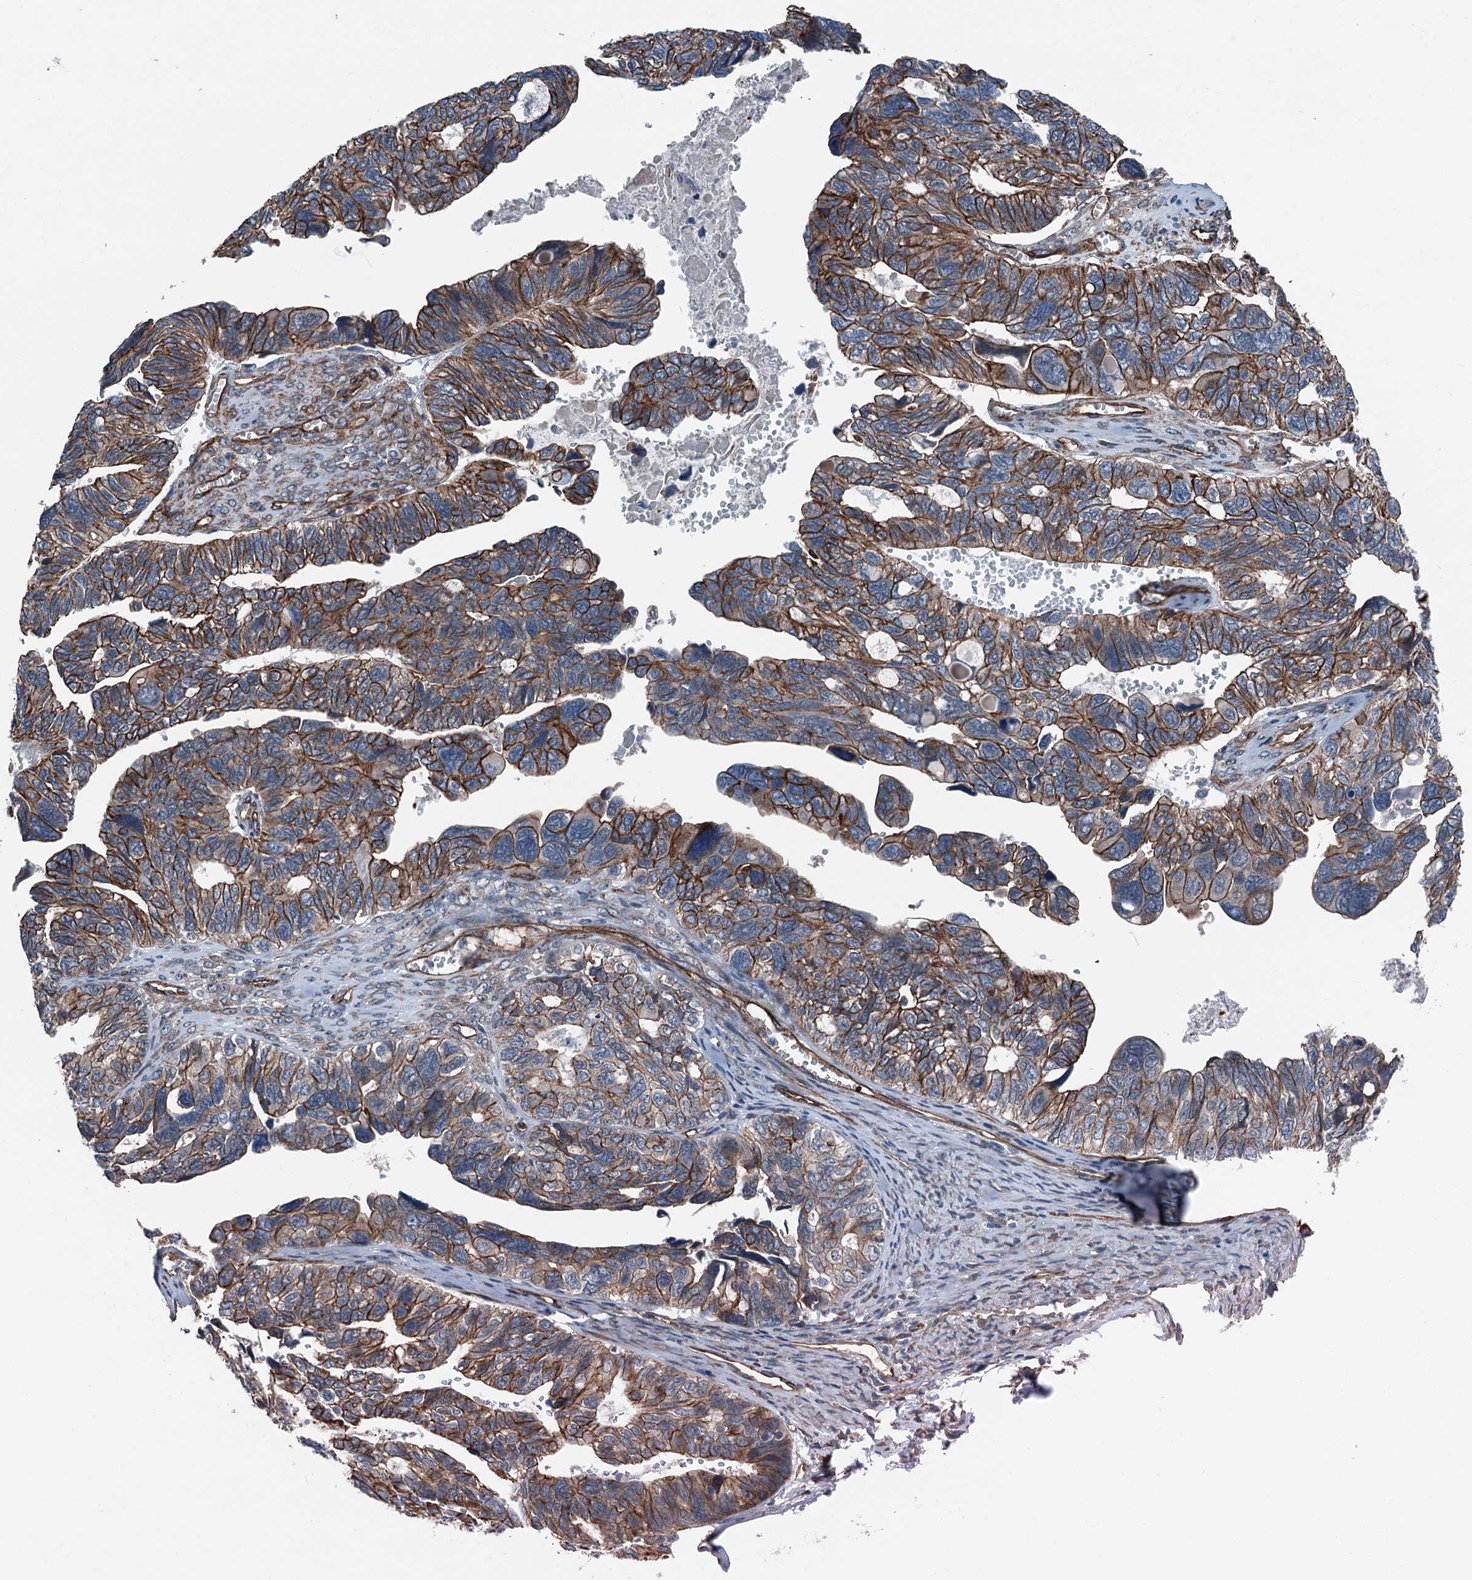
{"staining": {"intensity": "strong", "quantity": "25%-75%", "location": "cytoplasmic/membranous"}, "tissue": "ovarian cancer", "cell_type": "Tumor cells", "image_type": "cancer", "snomed": [{"axis": "morphology", "description": "Cystadenocarcinoma, serous, NOS"}, {"axis": "topography", "description": "Ovary"}], "caption": "Immunohistochemistry of ovarian serous cystadenocarcinoma exhibits high levels of strong cytoplasmic/membranous staining in about 25%-75% of tumor cells.", "gene": "NMRAL1", "patient": {"sex": "female", "age": 79}}